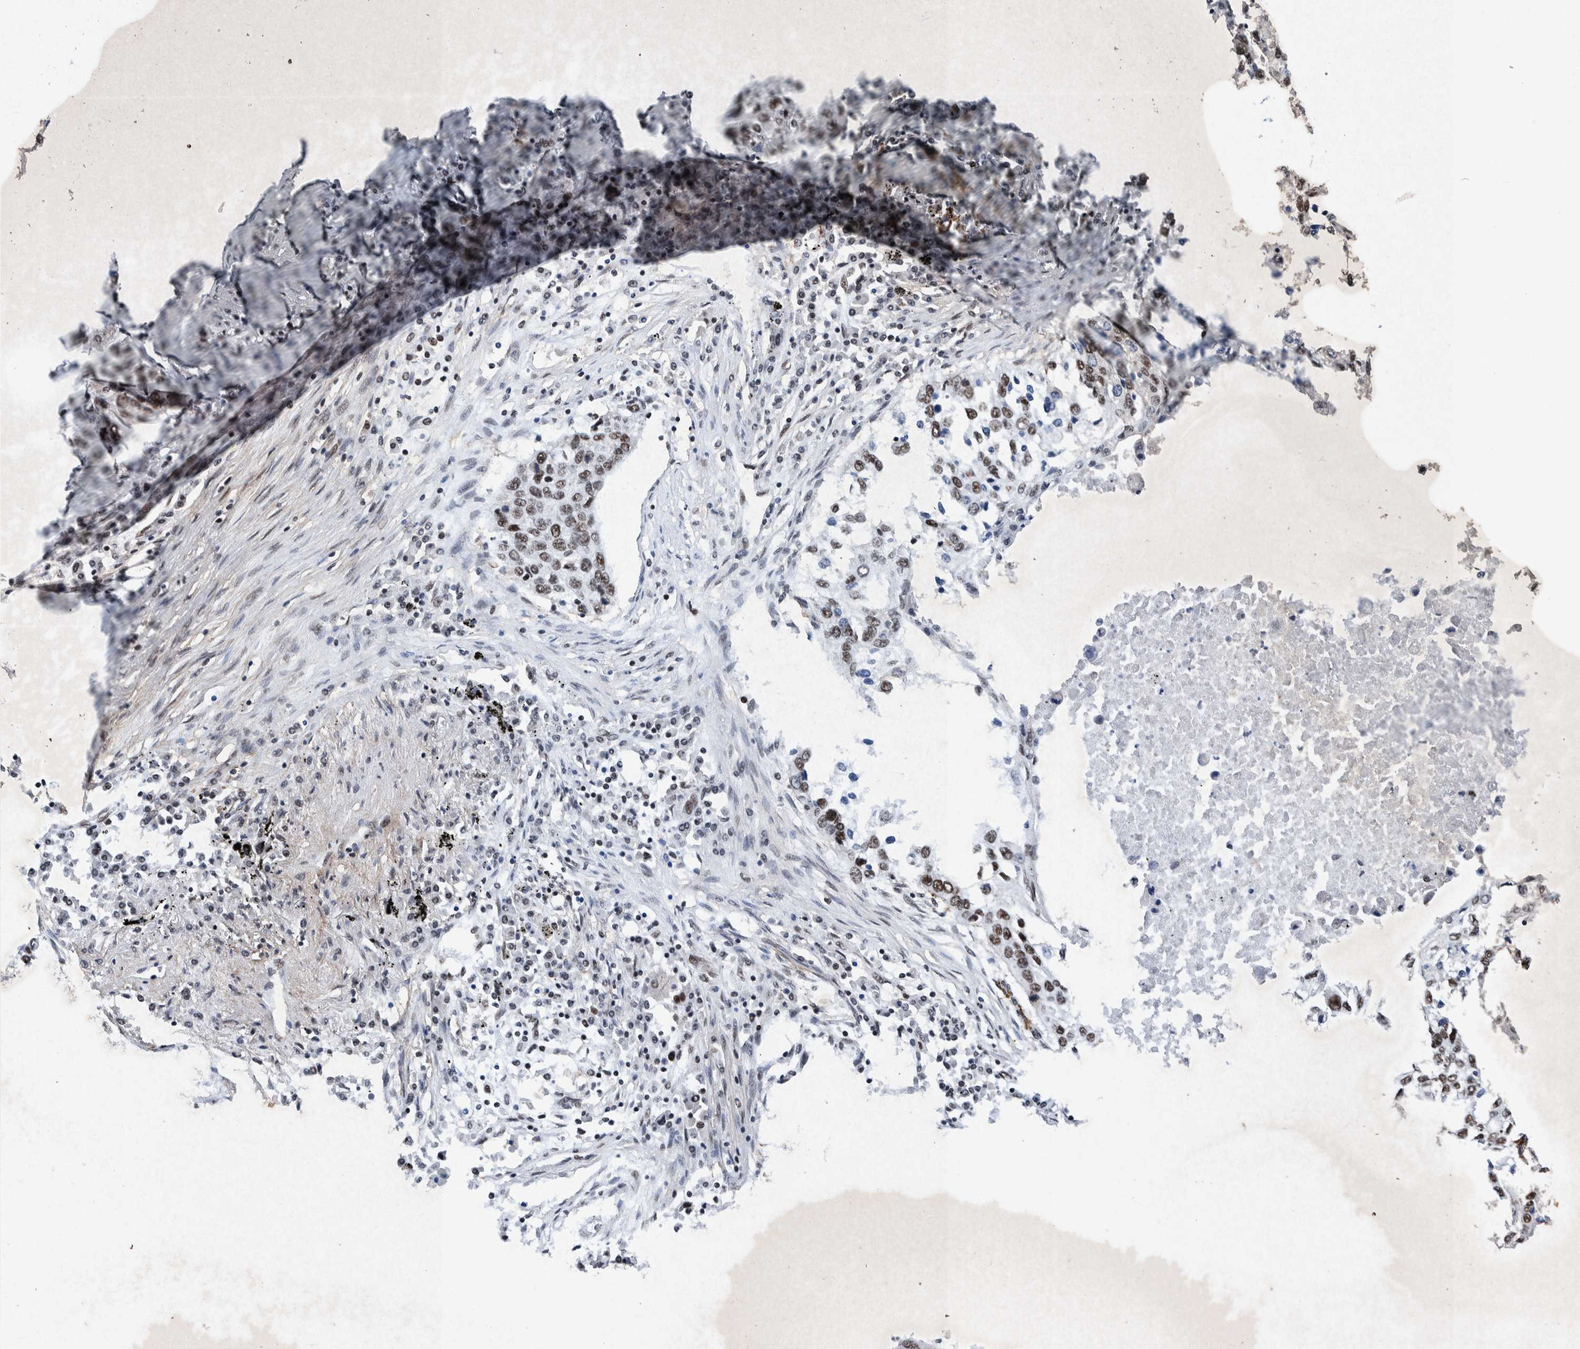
{"staining": {"intensity": "moderate", "quantity": ">75%", "location": "nuclear"}, "tissue": "lung cancer", "cell_type": "Tumor cells", "image_type": "cancer", "snomed": [{"axis": "morphology", "description": "Squamous cell carcinoma, NOS"}, {"axis": "topography", "description": "Lung"}], "caption": "There is medium levels of moderate nuclear staining in tumor cells of lung cancer (squamous cell carcinoma), as demonstrated by immunohistochemical staining (brown color).", "gene": "TAF10", "patient": {"sex": "female", "age": 63}}